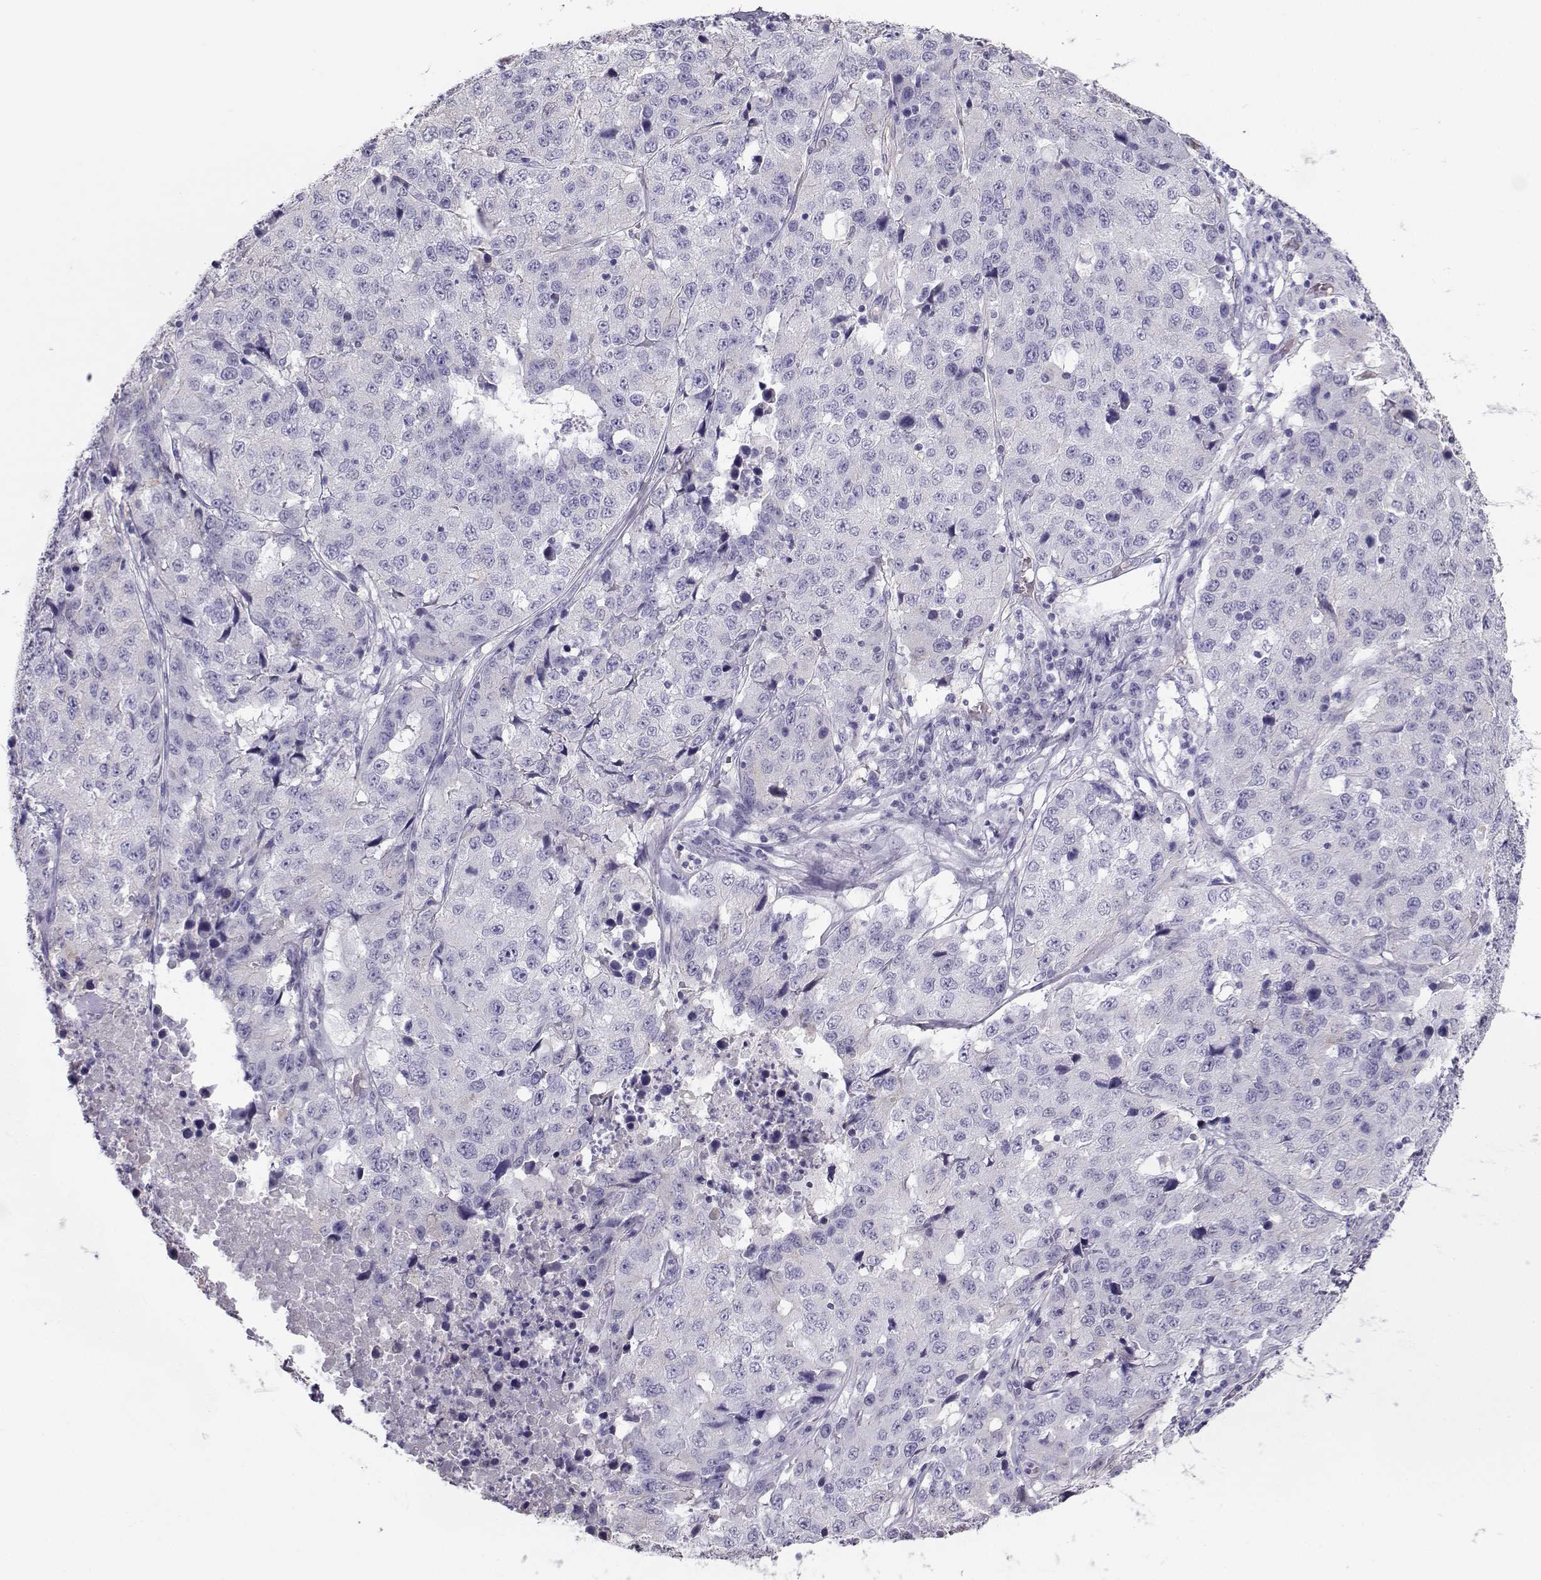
{"staining": {"intensity": "negative", "quantity": "none", "location": "none"}, "tissue": "stomach cancer", "cell_type": "Tumor cells", "image_type": "cancer", "snomed": [{"axis": "morphology", "description": "Adenocarcinoma, NOS"}, {"axis": "topography", "description": "Stomach"}], "caption": "The micrograph shows no staining of tumor cells in stomach cancer (adenocarcinoma).", "gene": "CLUL1", "patient": {"sex": "male", "age": 71}}